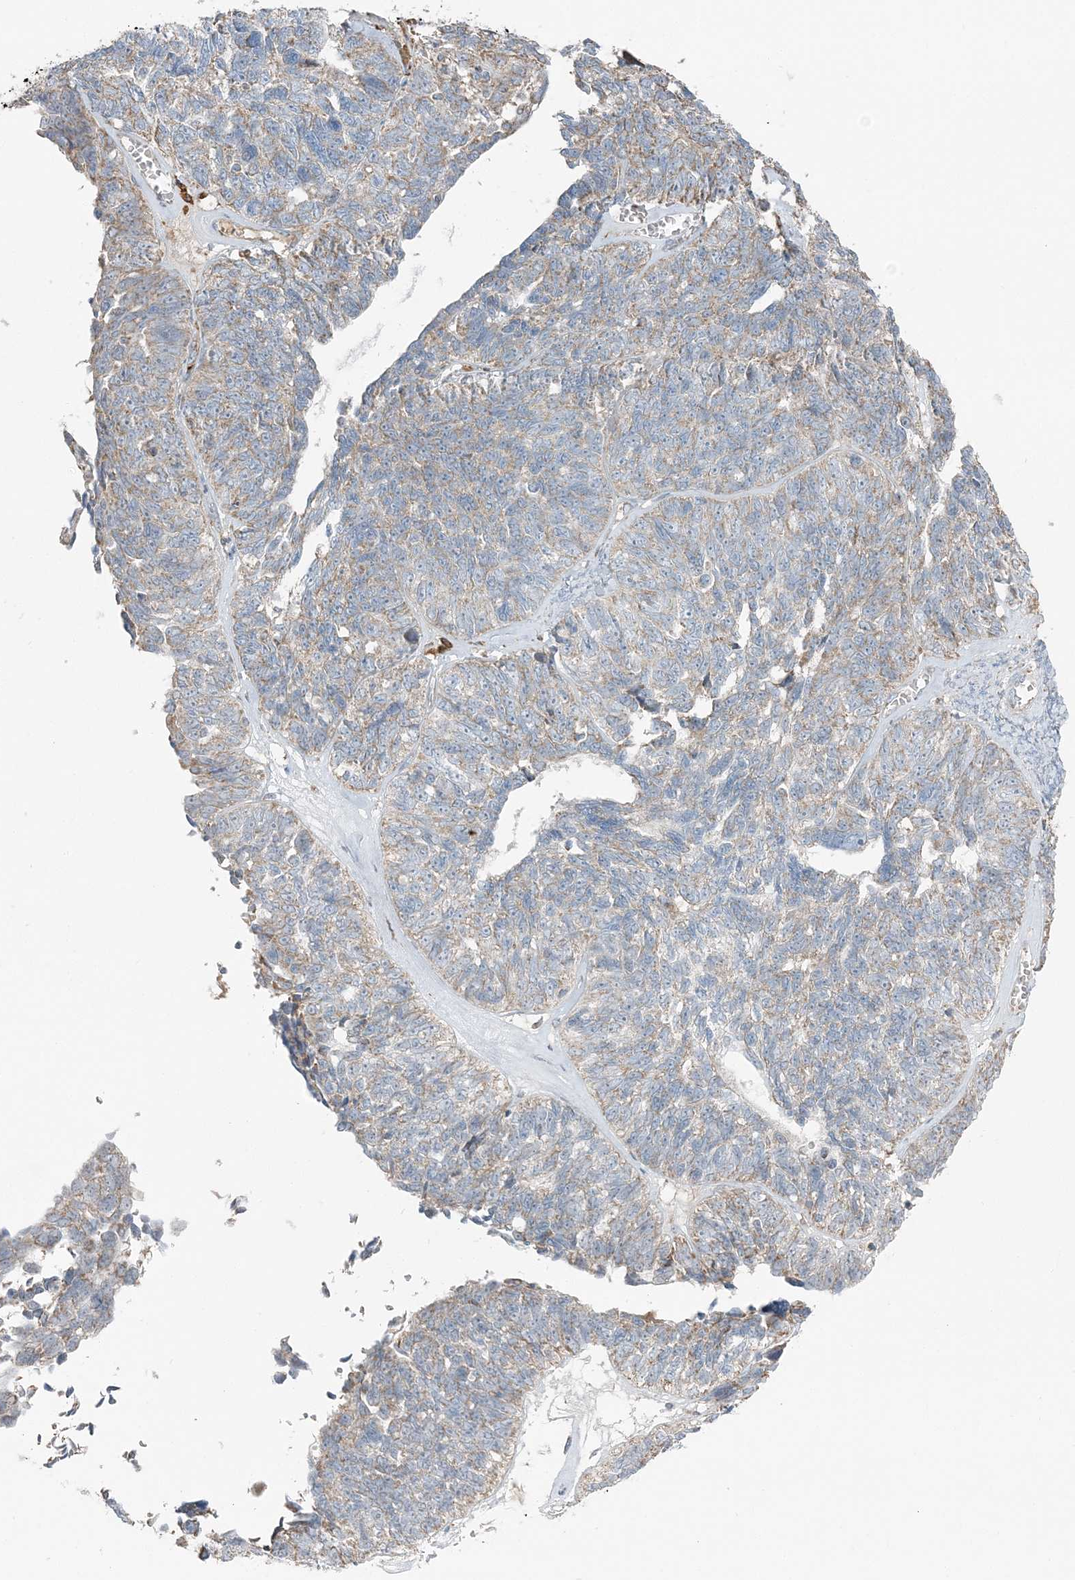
{"staining": {"intensity": "weak", "quantity": "25%-75%", "location": "cytoplasmic/membranous"}, "tissue": "ovarian cancer", "cell_type": "Tumor cells", "image_type": "cancer", "snomed": [{"axis": "morphology", "description": "Cystadenocarcinoma, serous, NOS"}, {"axis": "topography", "description": "Ovary"}], "caption": "Human ovarian serous cystadenocarcinoma stained with a brown dye reveals weak cytoplasmic/membranous positive positivity in about 25%-75% of tumor cells.", "gene": "SLC22A16", "patient": {"sex": "female", "age": 79}}